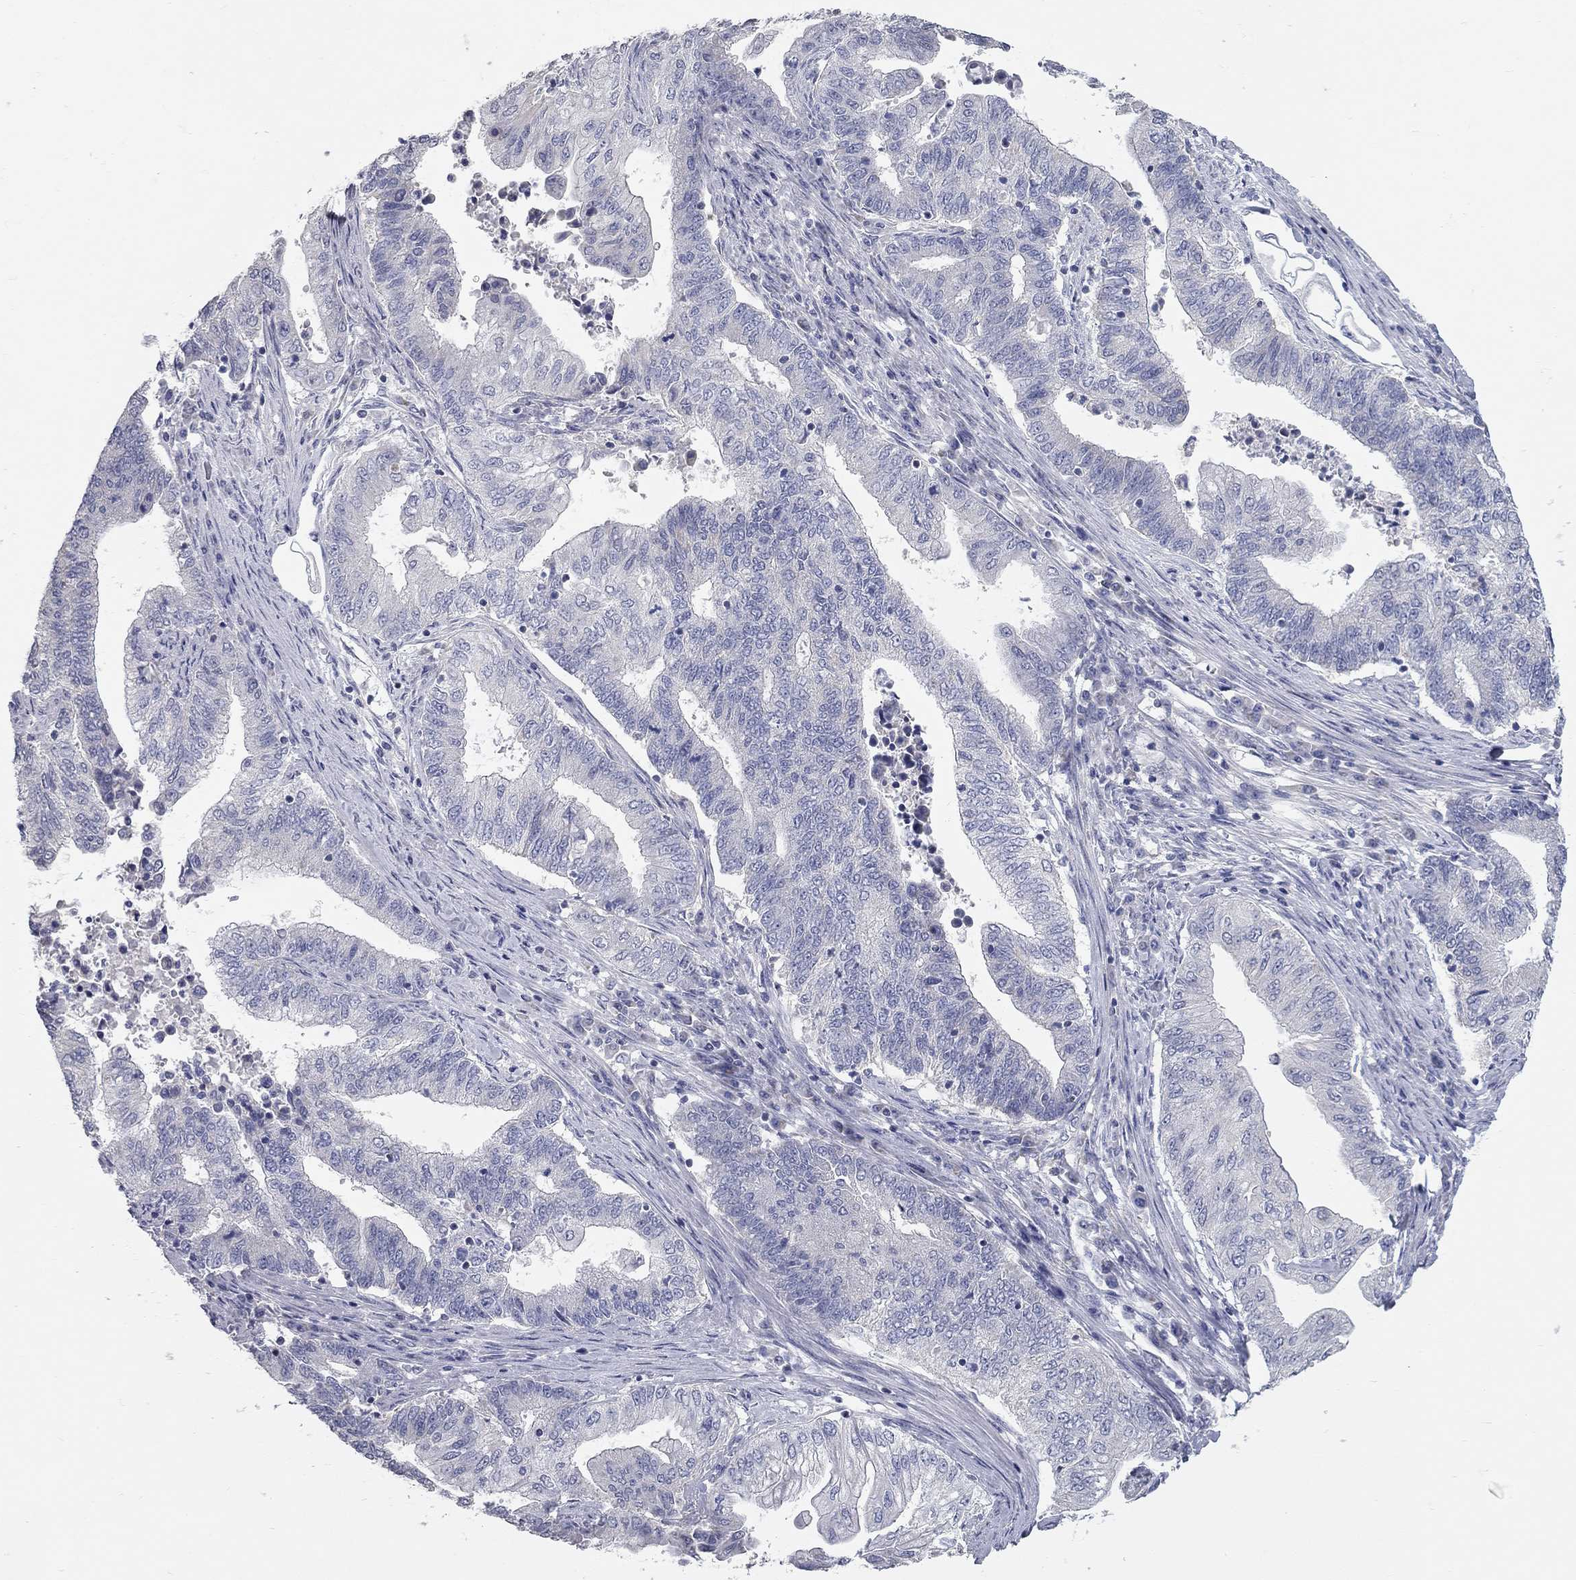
{"staining": {"intensity": "negative", "quantity": "none", "location": "none"}, "tissue": "endometrial cancer", "cell_type": "Tumor cells", "image_type": "cancer", "snomed": [{"axis": "morphology", "description": "Adenocarcinoma, NOS"}, {"axis": "topography", "description": "Uterus"}, {"axis": "topography", "description": "Endometrium"}], "caption": "There is no significant positivity in tumor cells of adenocarcinoma (endometrial).", "gene": "CFAP161", "patient": {"sex": "female", "age": 54}}